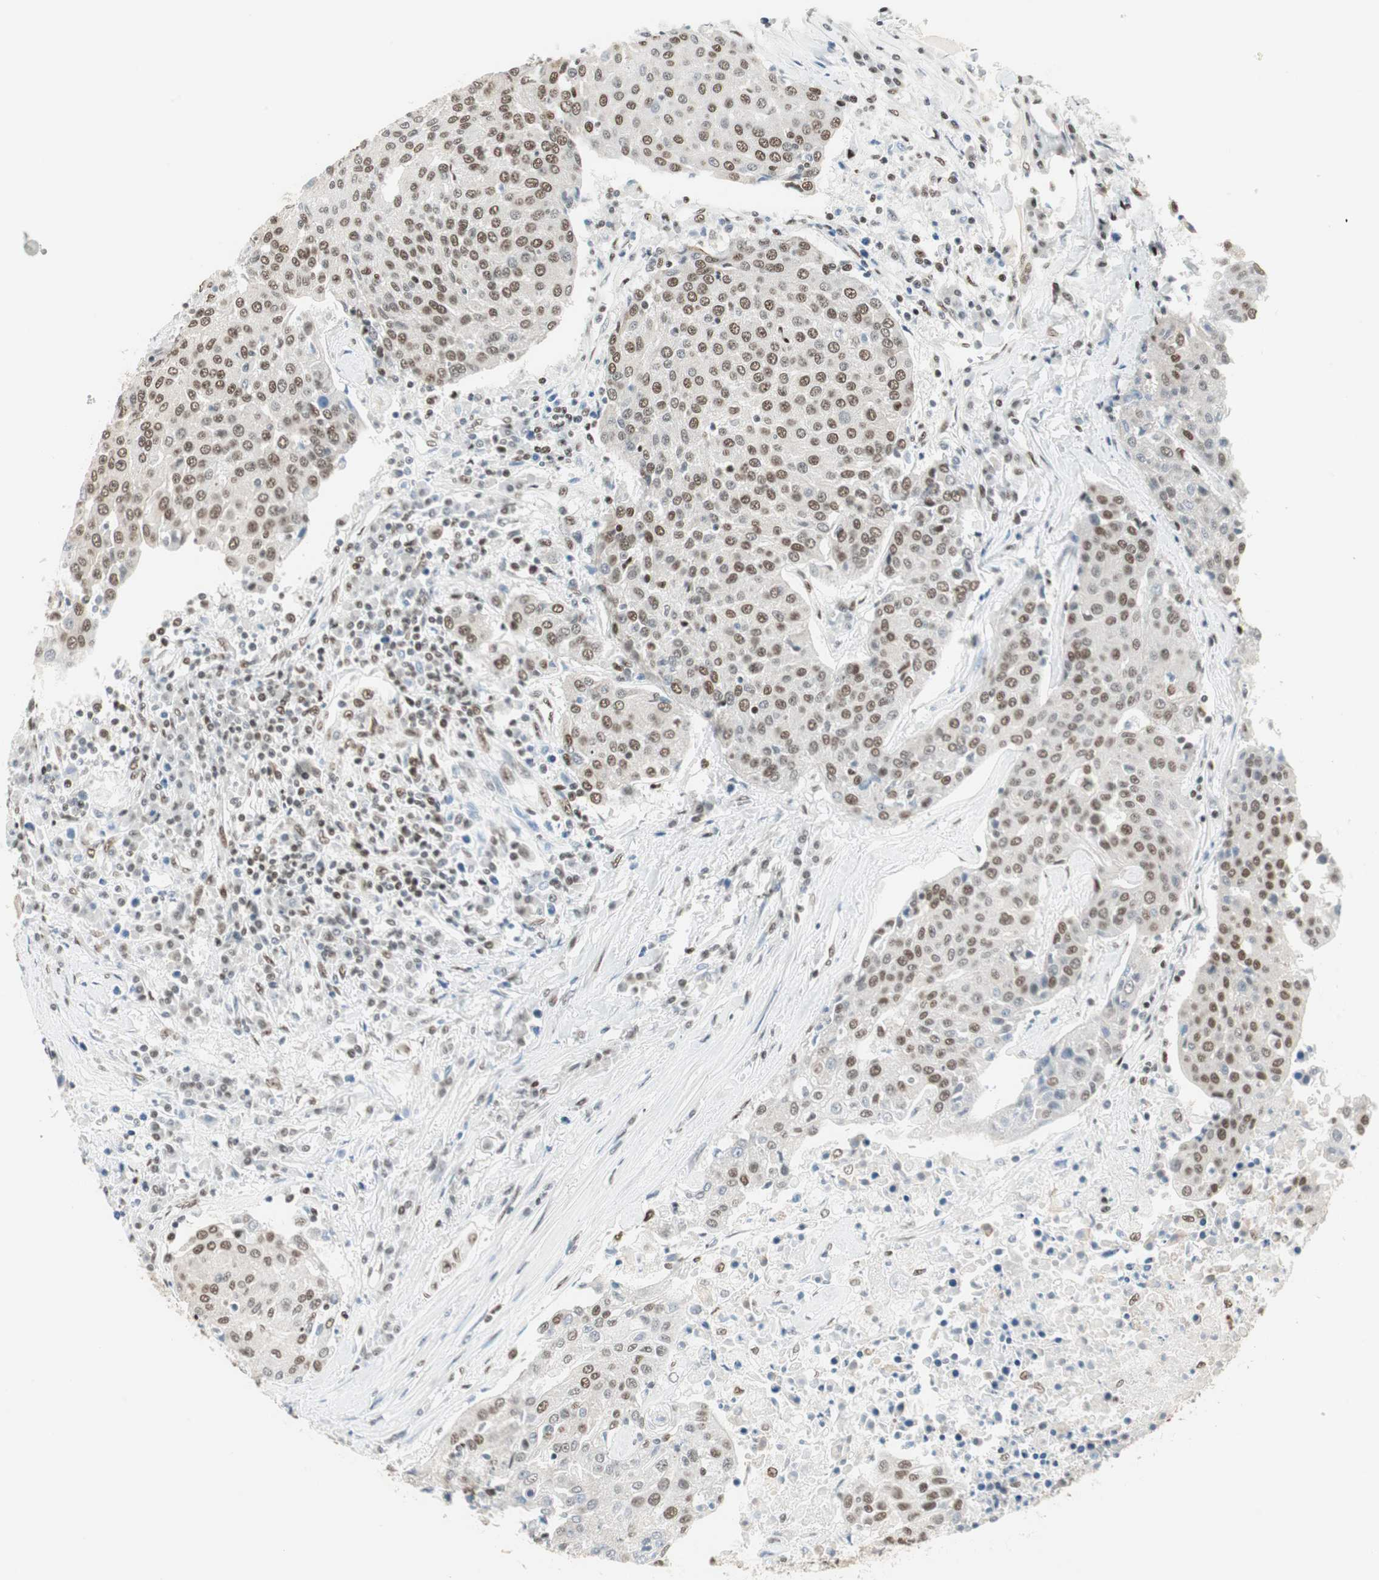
{"staining": {"intensity": "moderate", "quantity": ">75%", "location": "nuclear"}, "tissue": "urothelial cancer", "cell_type": "Tumor cells", "image_type": "cancer", "snomed": [{"axis": "morphology", "description": "Urothelial carcinoma, High grade"}, {"axis": "topography", "description": "Urinary bladder"}], "caption": "Protein expression by immunohistochemistry displays moderate nuclear staining in about >75% of tumor cells in urothelial carcinoma (high-grade).", "gene": "ZBTB17", "patient": {"sex": "female", "age": 85}}